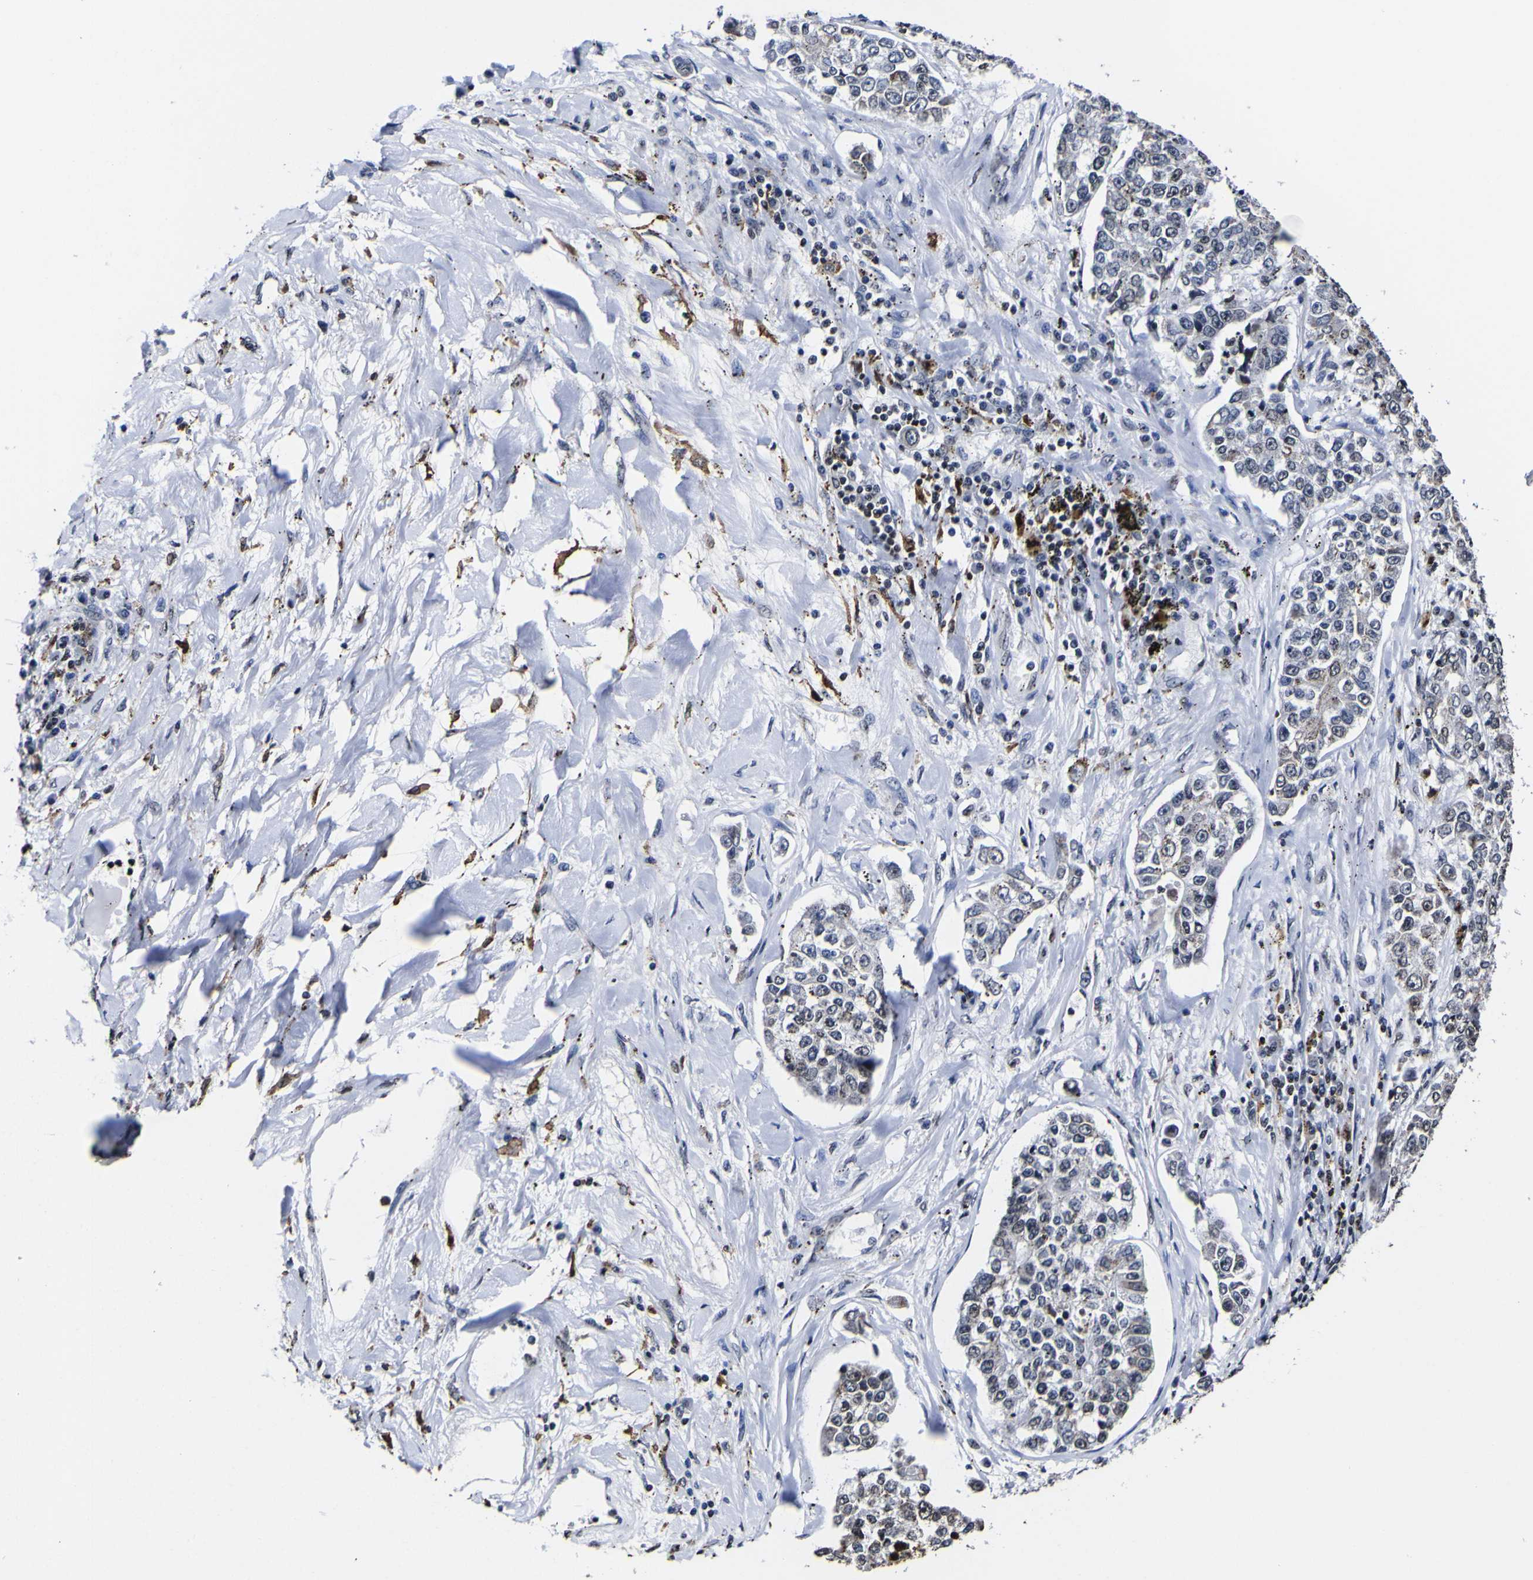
{"staining": {"intensity": "weak", "quantity": "<25%", "location": "nuclear"}, "tissue": "lung cancer", "cell_type": "Tumor cells", "image_type": "cancer", "snomed": [{"axis": "morphology", "description": "Adenocarcinoma, NOS"}, {"axis": "topography", "description": "Lung"}], "caption": "Image shows no significant protein positivity in tumor cells of lung cancer (adenocarcinoma).", "gene": "PIAS1", "patient": {"sex": "male", "age": 49}}